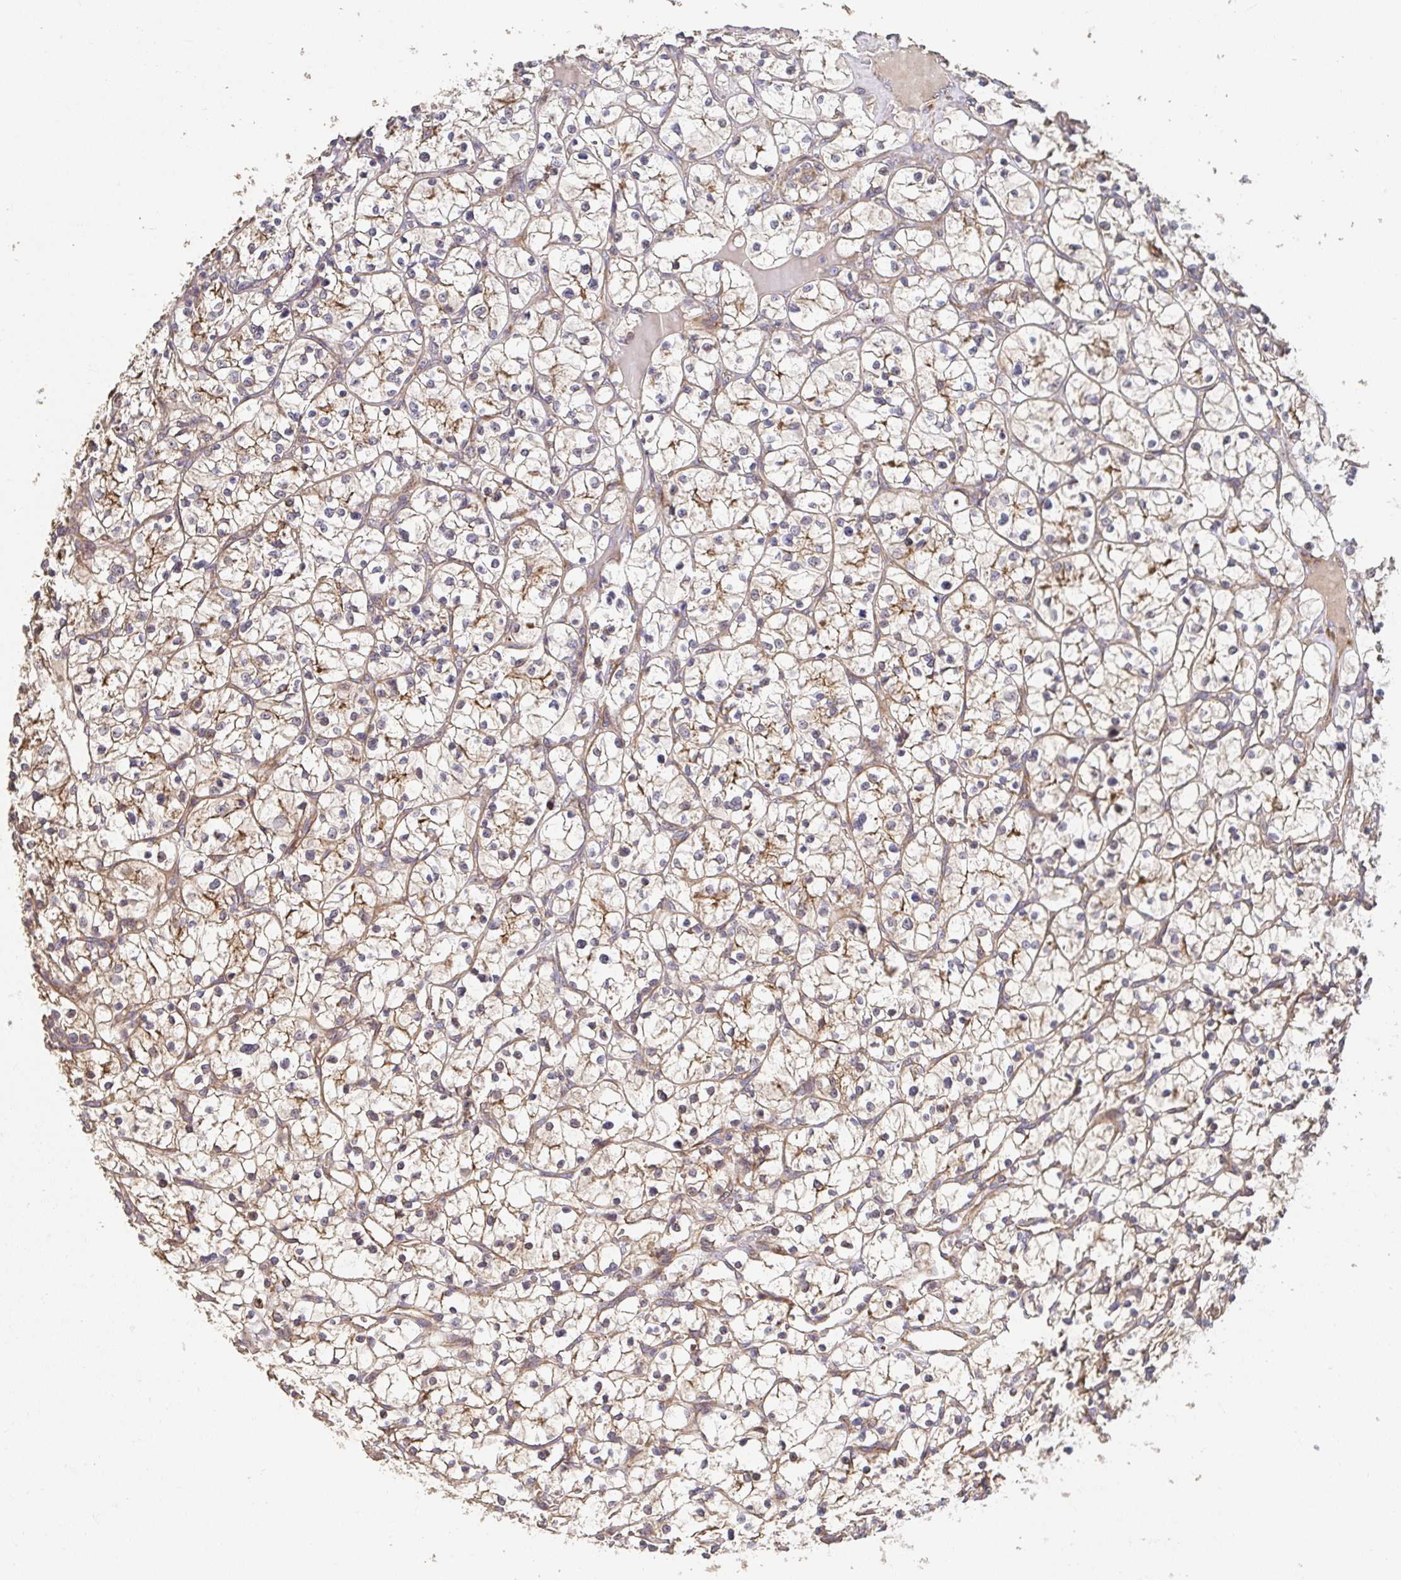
{"staining": {"intensity": "weak", "quantity": "<25%", "location": "cytoplasmic/membranous"}, "tissue": "renal cancer", "cell_type": "Tumor cells", "image_type": "cancer", "snomed": [{"axis": "morphology", "description": "Adenocarcinoma, NOS"}, {"axis": "topography", "description": "Kidney"}], "caption": "Immunohistochemistry (IHC) photomicrograph of renal adenocarcinoma stained for a protein (brown), which displays no staining in tumor cells. The staining was performed using DAB (3,3'-diaminobenzidine) to visualize the protein expression in brown, while the nuclei were stained in blue with hematoxylin (Magnification: 20x).", "gene": "APBB1", "patient": {"sex": "female", "age": 64}}